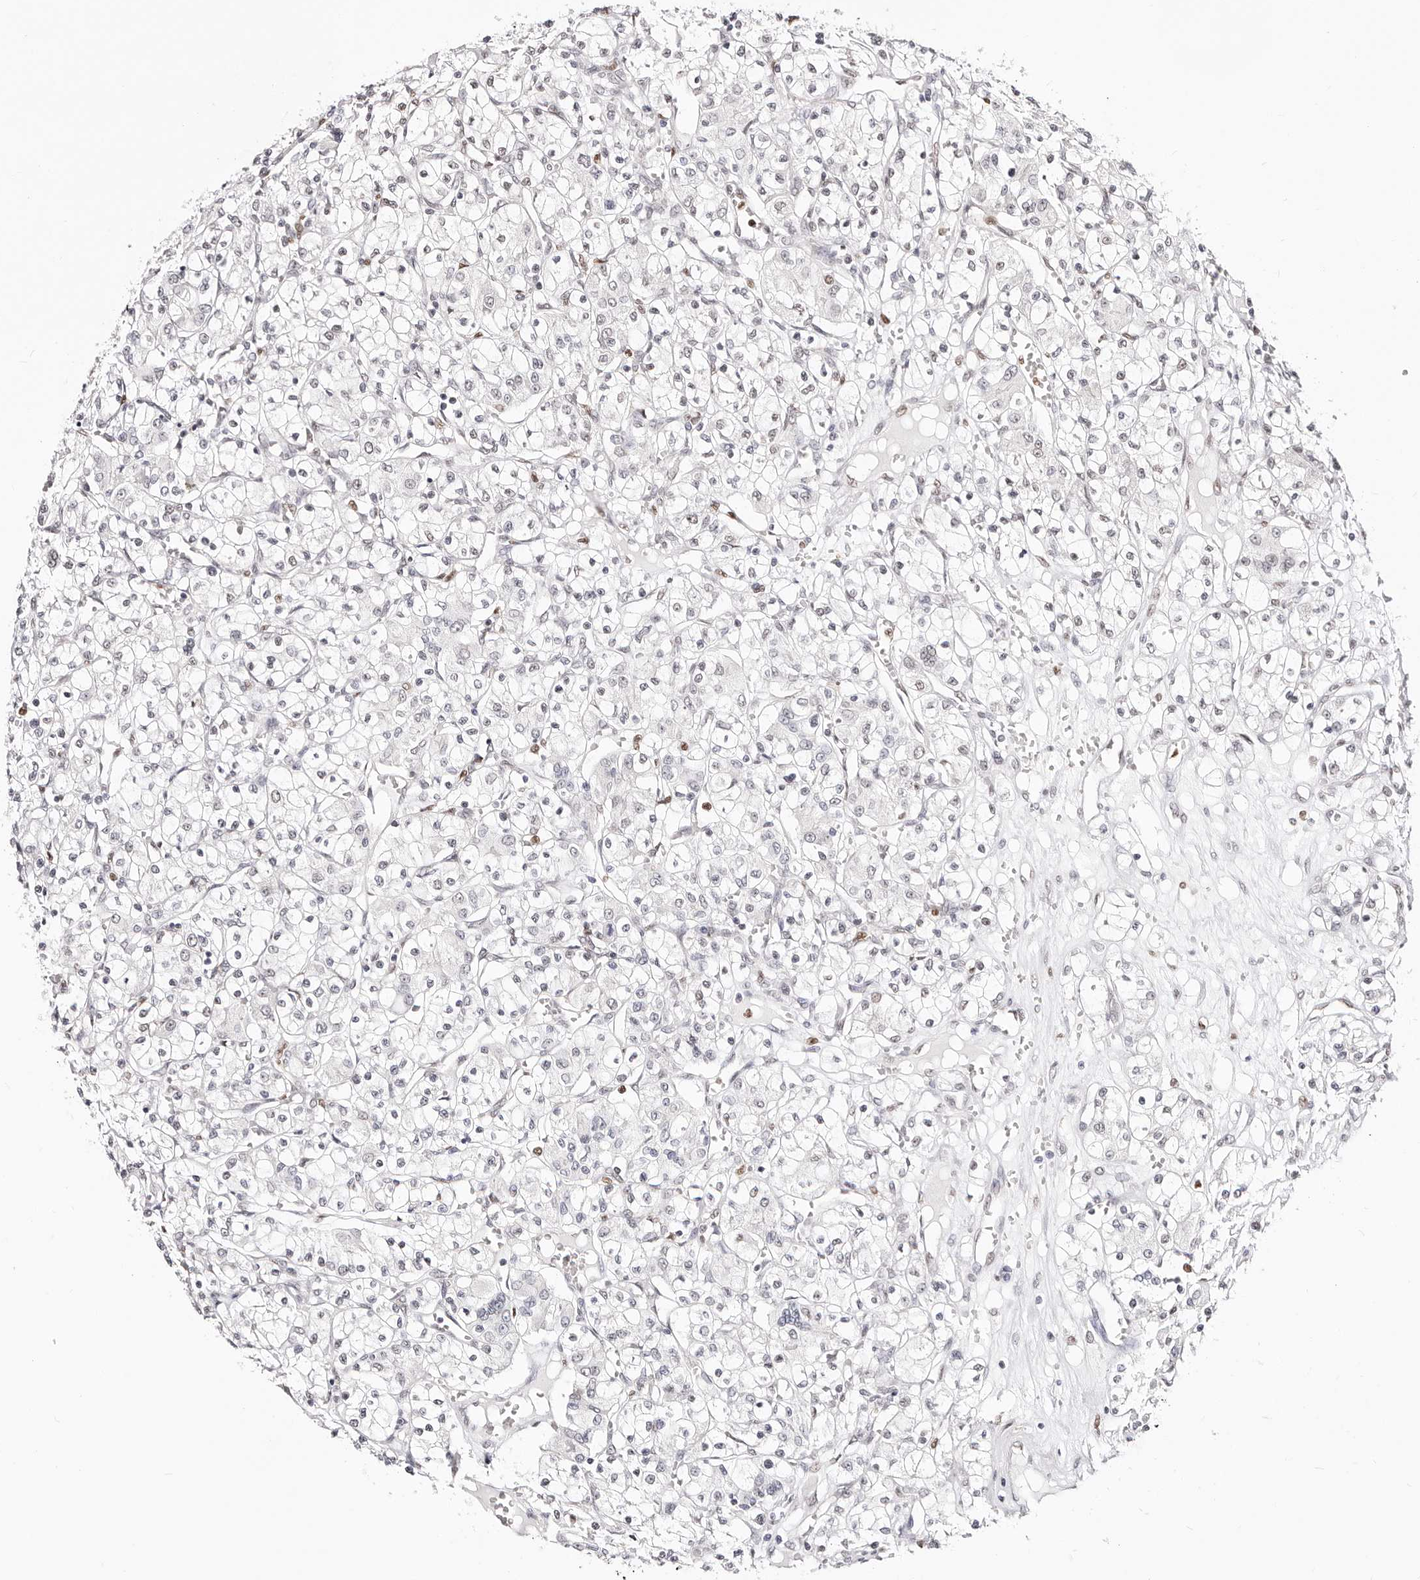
{"staining": {"intensity": "negative", "quantity": "none", "location": "none"}, "tissue": "renal cancer", "cell_type": "Tumor cells", "image_type": "cancer", "snomed": [{"axis": "morphology", "description": "Adenocarcinoma, NOS"}, {"axis": "topography", "description": "Kidney"}], "caption": "Tumor cells are negative for brown protein staining in renal adenocarcinoma.", "gene": "TKT", "patient": {"sex": "female", "age": 59}}